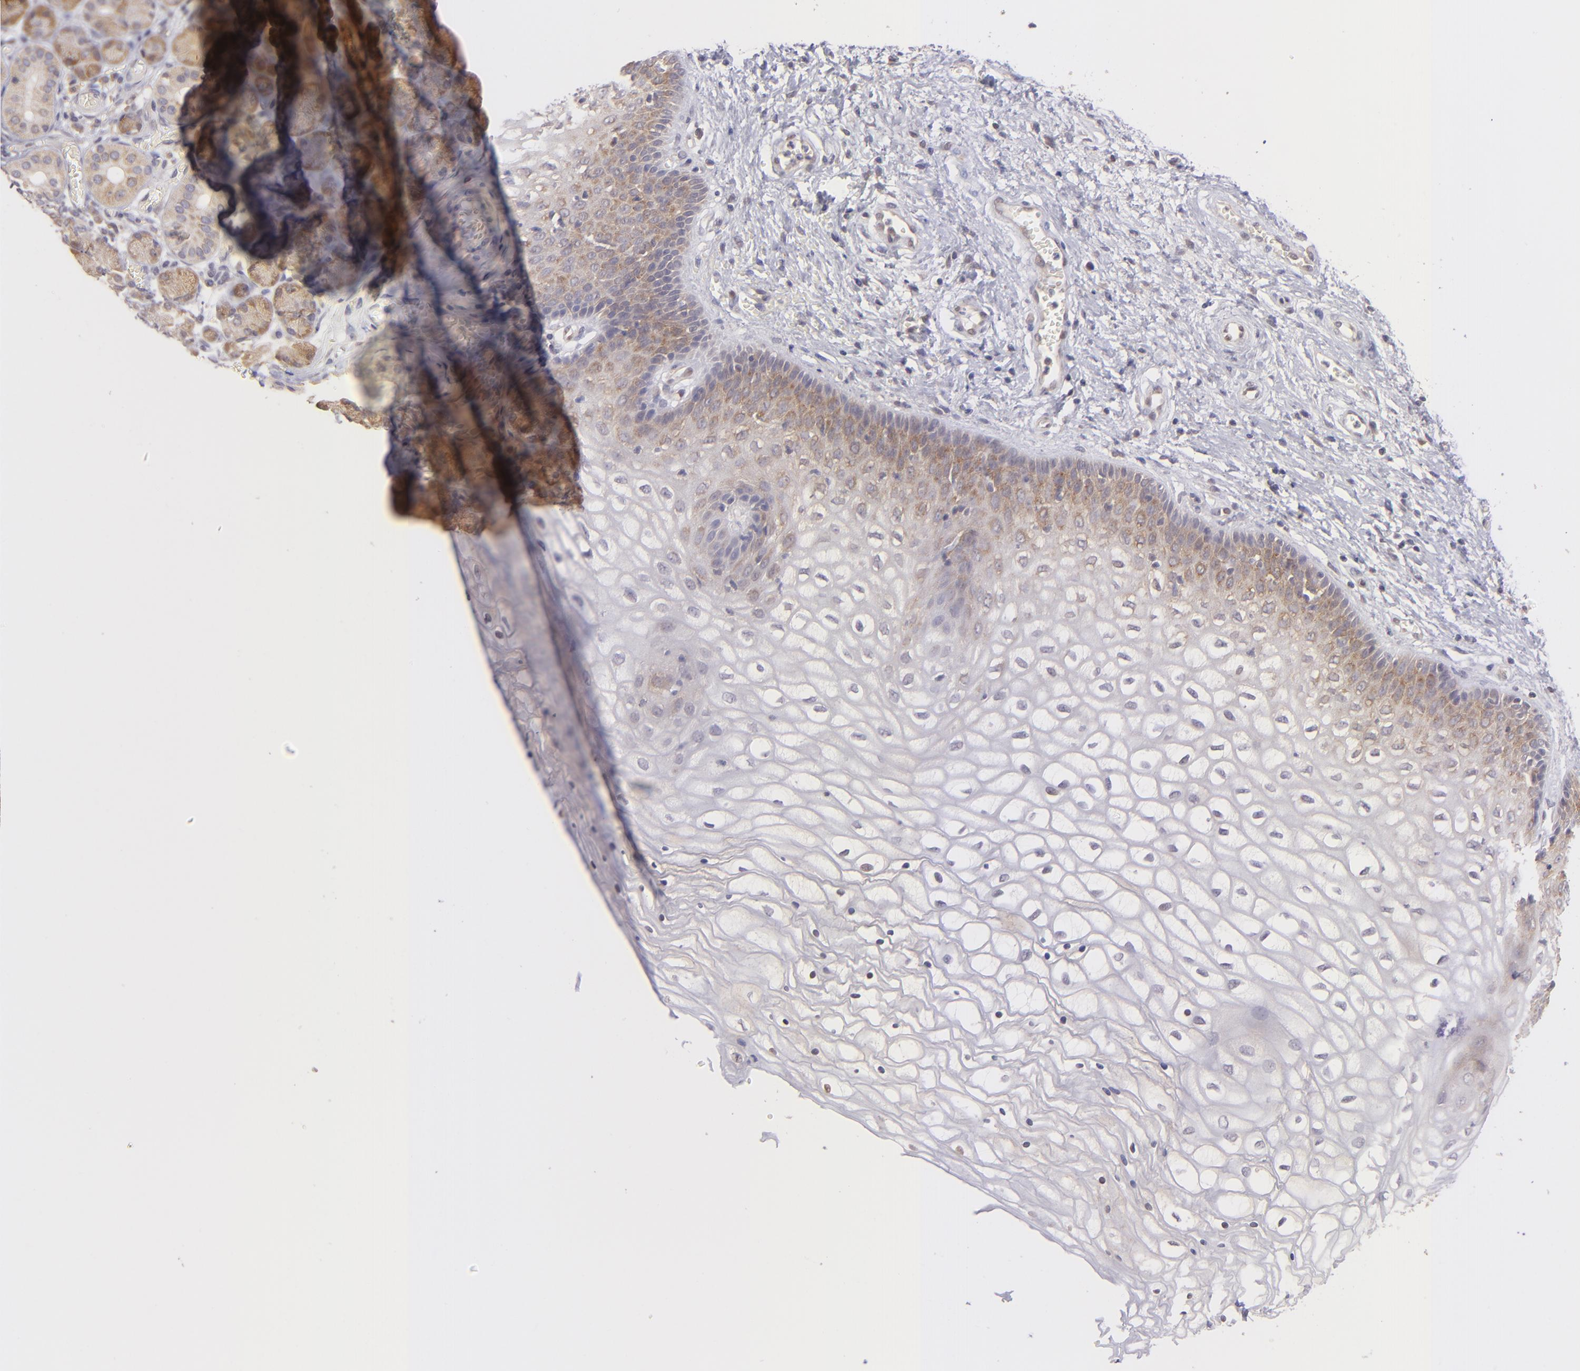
{"staining": {"intensity": "moderate", "quantity": "25%-75%", "location": "cytoplasmic/membranous"}, "tissue": "vagina", "cell_type": "Squamous epithelial cells", "image_type": "normal", "snomed": [{"axis": "morphology", "description": "Normal tissue, NOS"}, {"axis": "topography", "description": "Vagina"}], "caption": "Protein expression by IHC reveals moderate cytoplasmic/membranous positivity in approximately 25%-75% of squamous epithelial cells in normal vagina.", "gene": "PTPN13", "patient": {"sex": "female", "age": 34}}